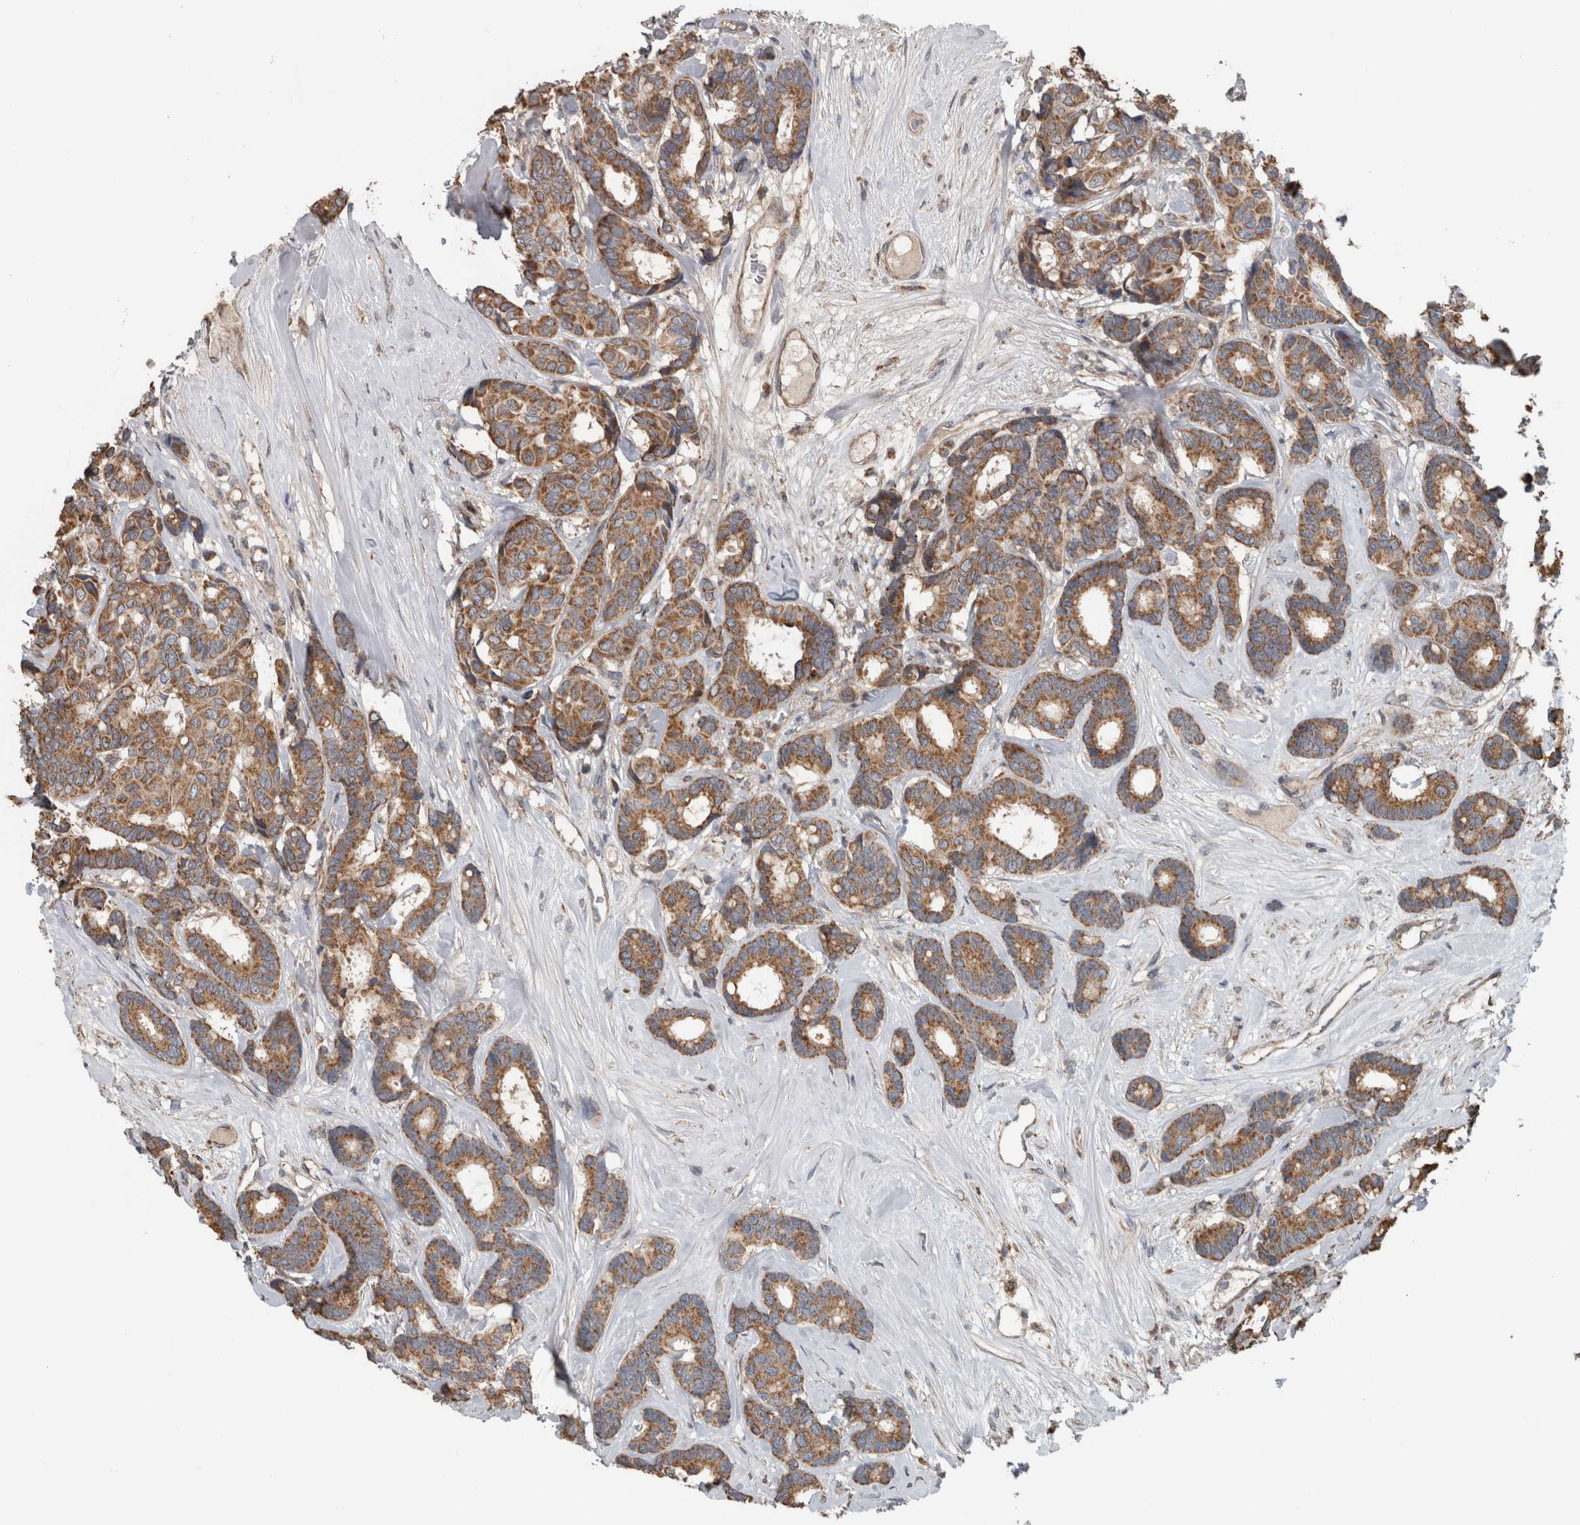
{"staining": {"intensity": "moderate", "quantity": ">75%", "location": "cytoplasmic/membranous"}, "tissue": "breast cancer", "cell_type": "Tumor cells", "image_type": "cancer", "snomed": [{"axis": "morphology", "description": "Duct carcinoma"}, {"axis": "topography", "description": "Breast"}], "caption": "Immunohistochemical staining of infiltrating ductal carcinoma (breast) shows moderate cytoplasmic/membranous protein expression in about >75% of tumor cells.", "gene": "ARMC1", "patient": {"sex": "female", "age": 87}}